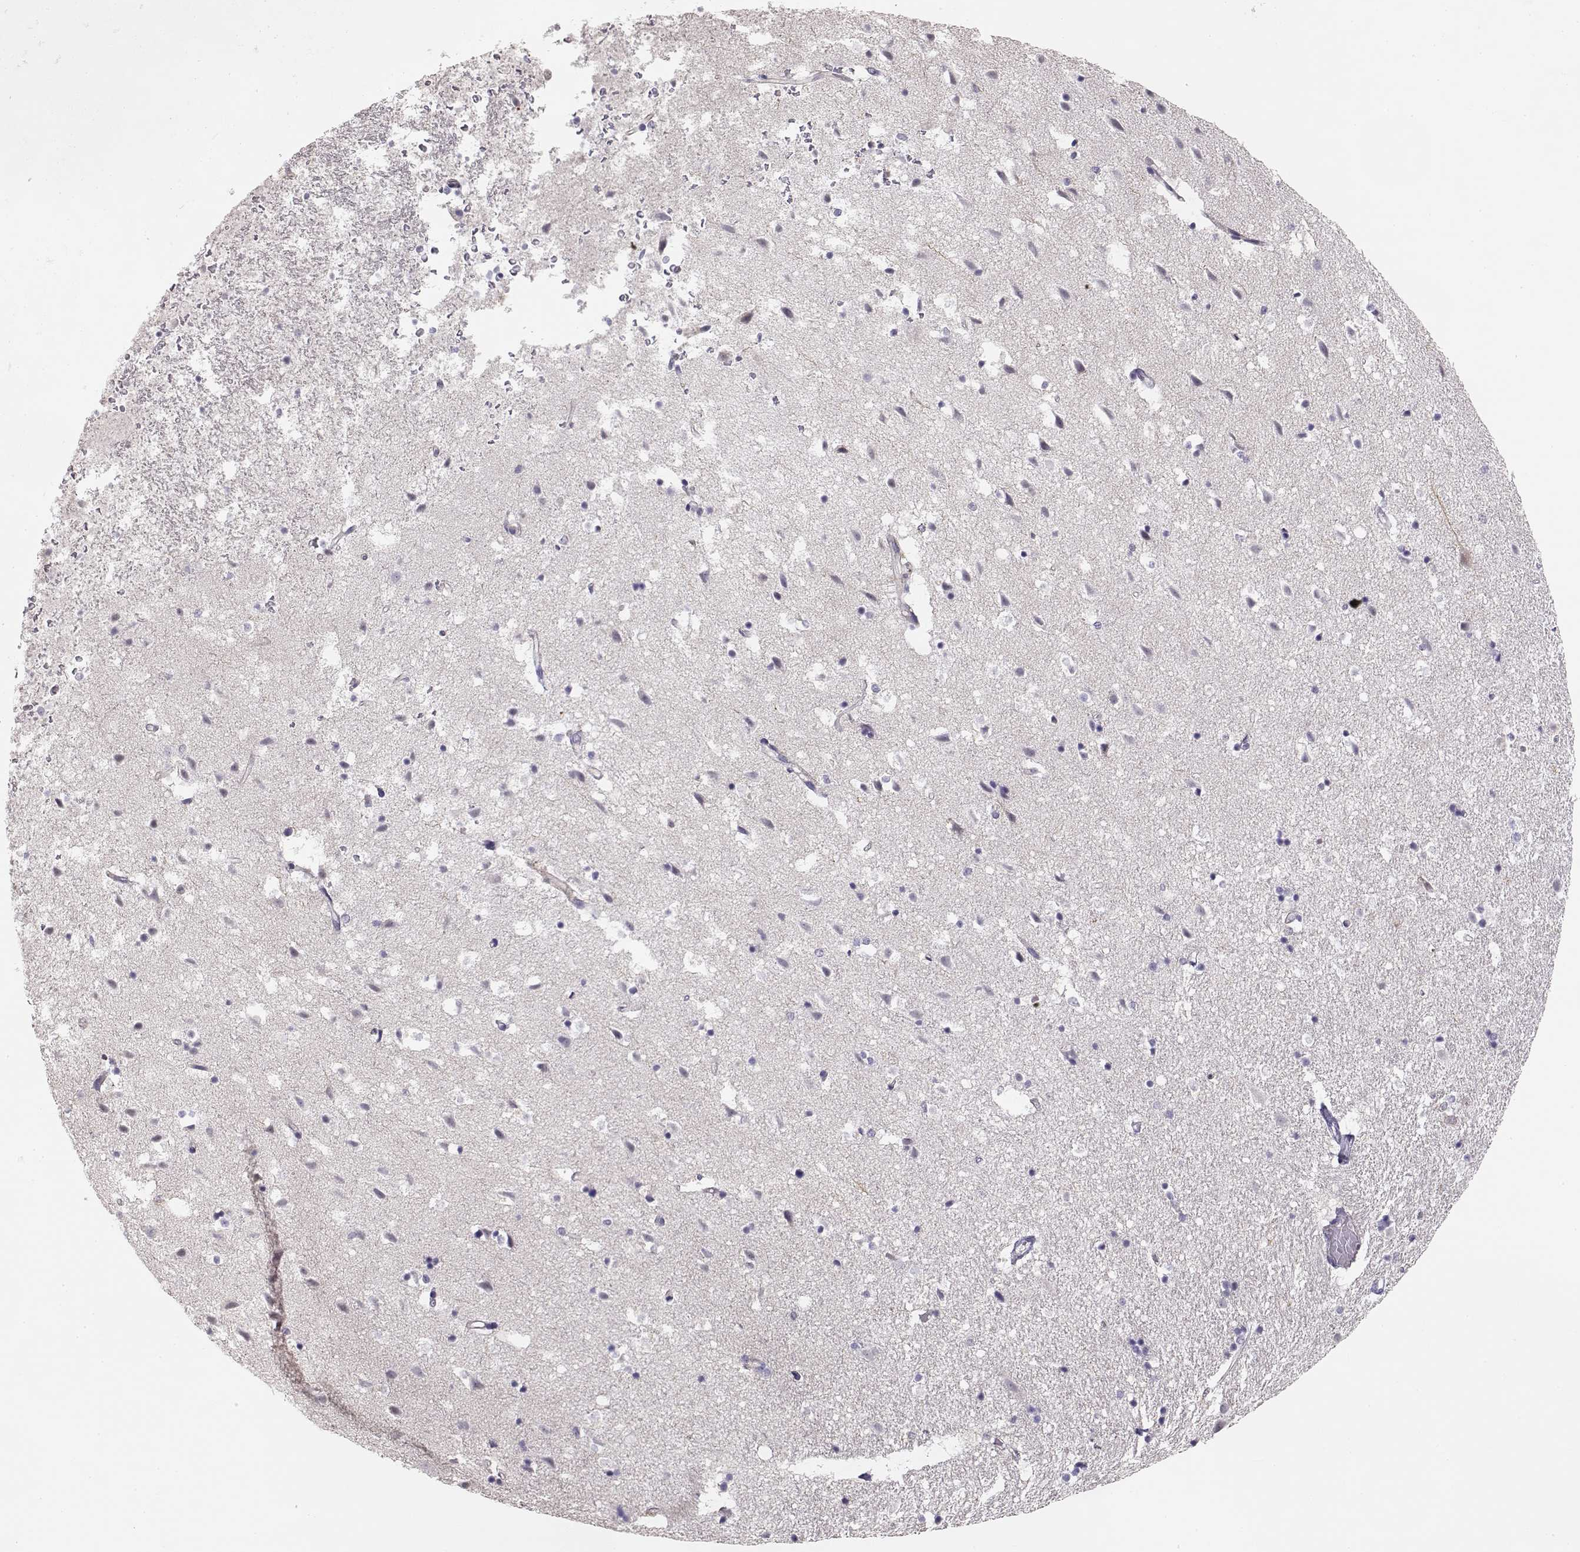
{"staining": {"intensity": "negative", "quantity": "none", "location": "none"}, "tissue": "hippocampus", "cell_type": "Glial cells", "image_type": "normal", "snomed": [{"axis": "morphology", "description": "Normal tissue, NOS"}, {"axis": "topography", "description": "Hippocampus"}], "caption": "The immunohistochemistry (IHC) image has no significant positivity in glial cells of hippocampus. (Stains: DAB (3,3'-diaminobenzidine) immunohistochemistry (IHC) with hematoxylin counter stain, Microscopy: brightfield microscopy at high magnification).", "gene": "DAPL1", "patient": {"sex": "male", "age": 49}}